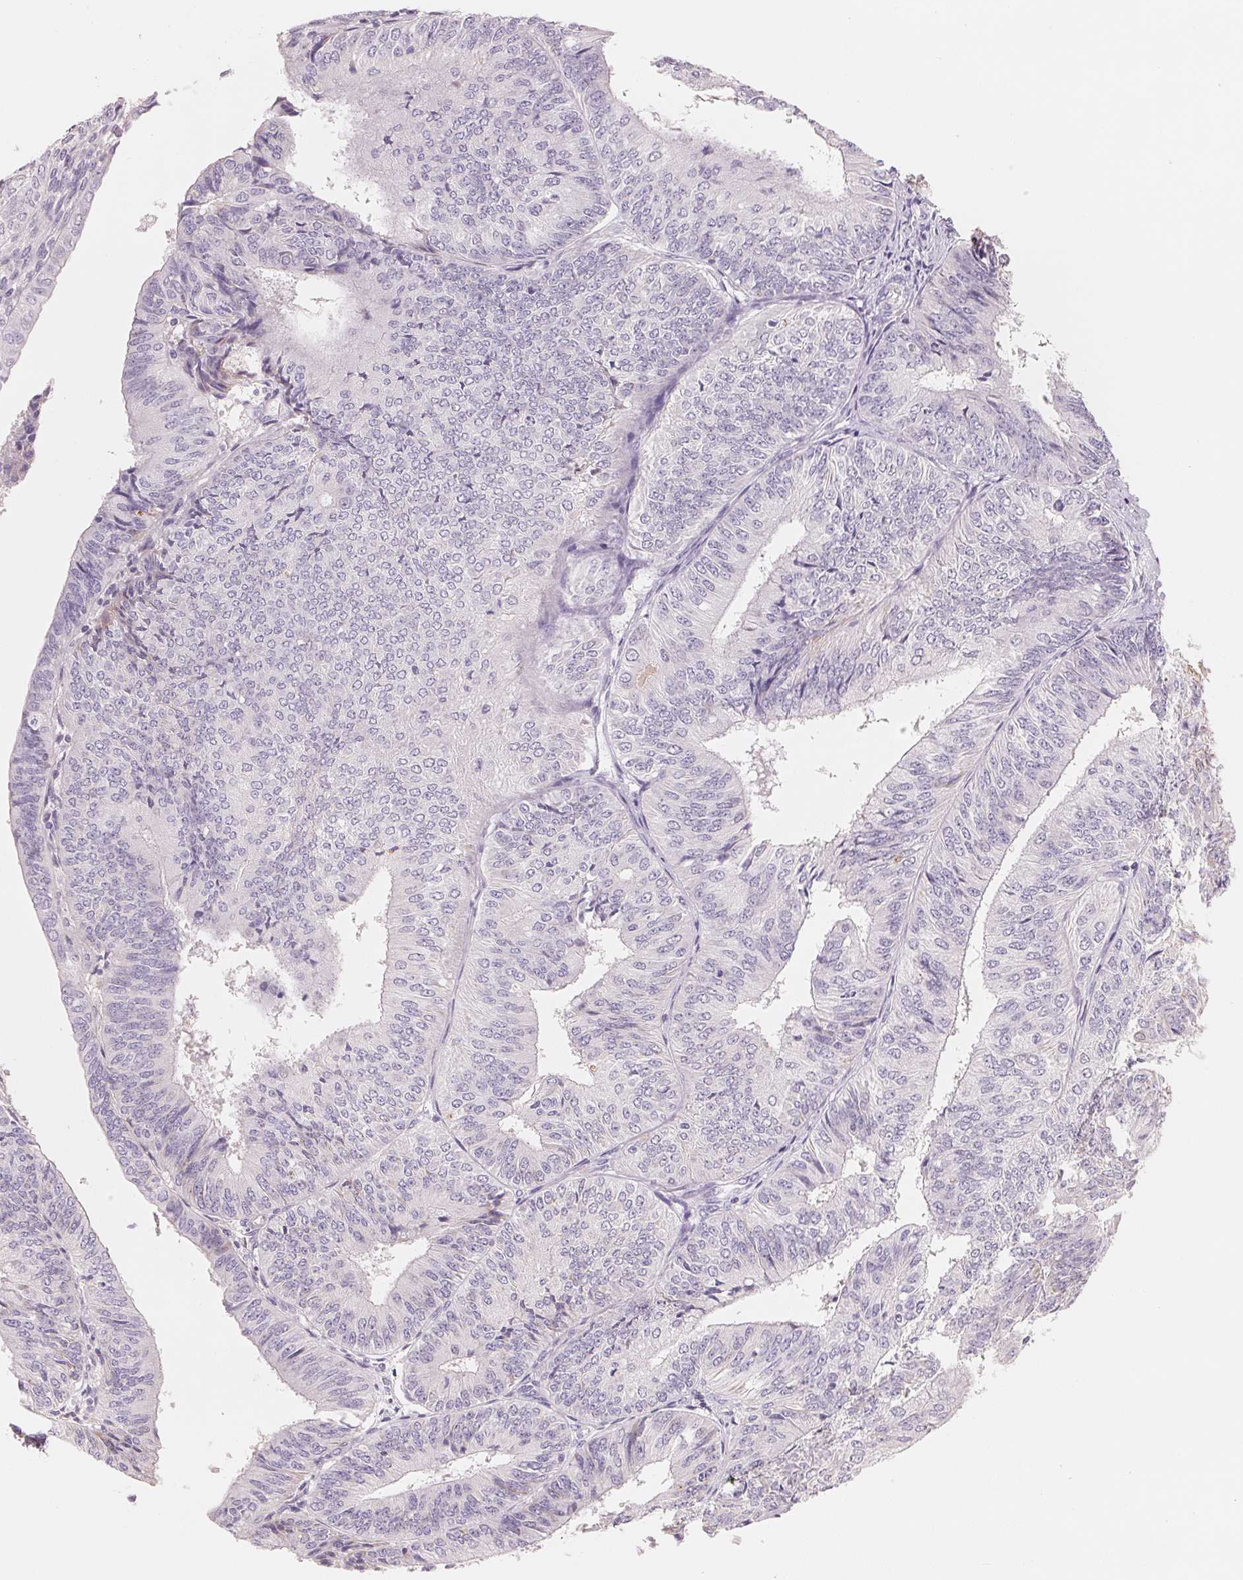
{"staining": {"intensity": "negative", "quantity": "none", "location": "none"}, "tissue": "endometrial cancer", "cell_type": "Tumor cells", "image_type": "cancer", "snomed": [{"axis": "morphology", "description": "Adenocarcinoma, NOS"}, {"axis": "topography", "description": "Endometrium"}], "caption": "High power microscopy image of an immunohistochemistry (IHC) histopathology image of endometrial adenocarcinoma, revealing no significant expression in tumor cells.", "gene": "CFHR2", "patient": {"sex": "female", "age": 58}}